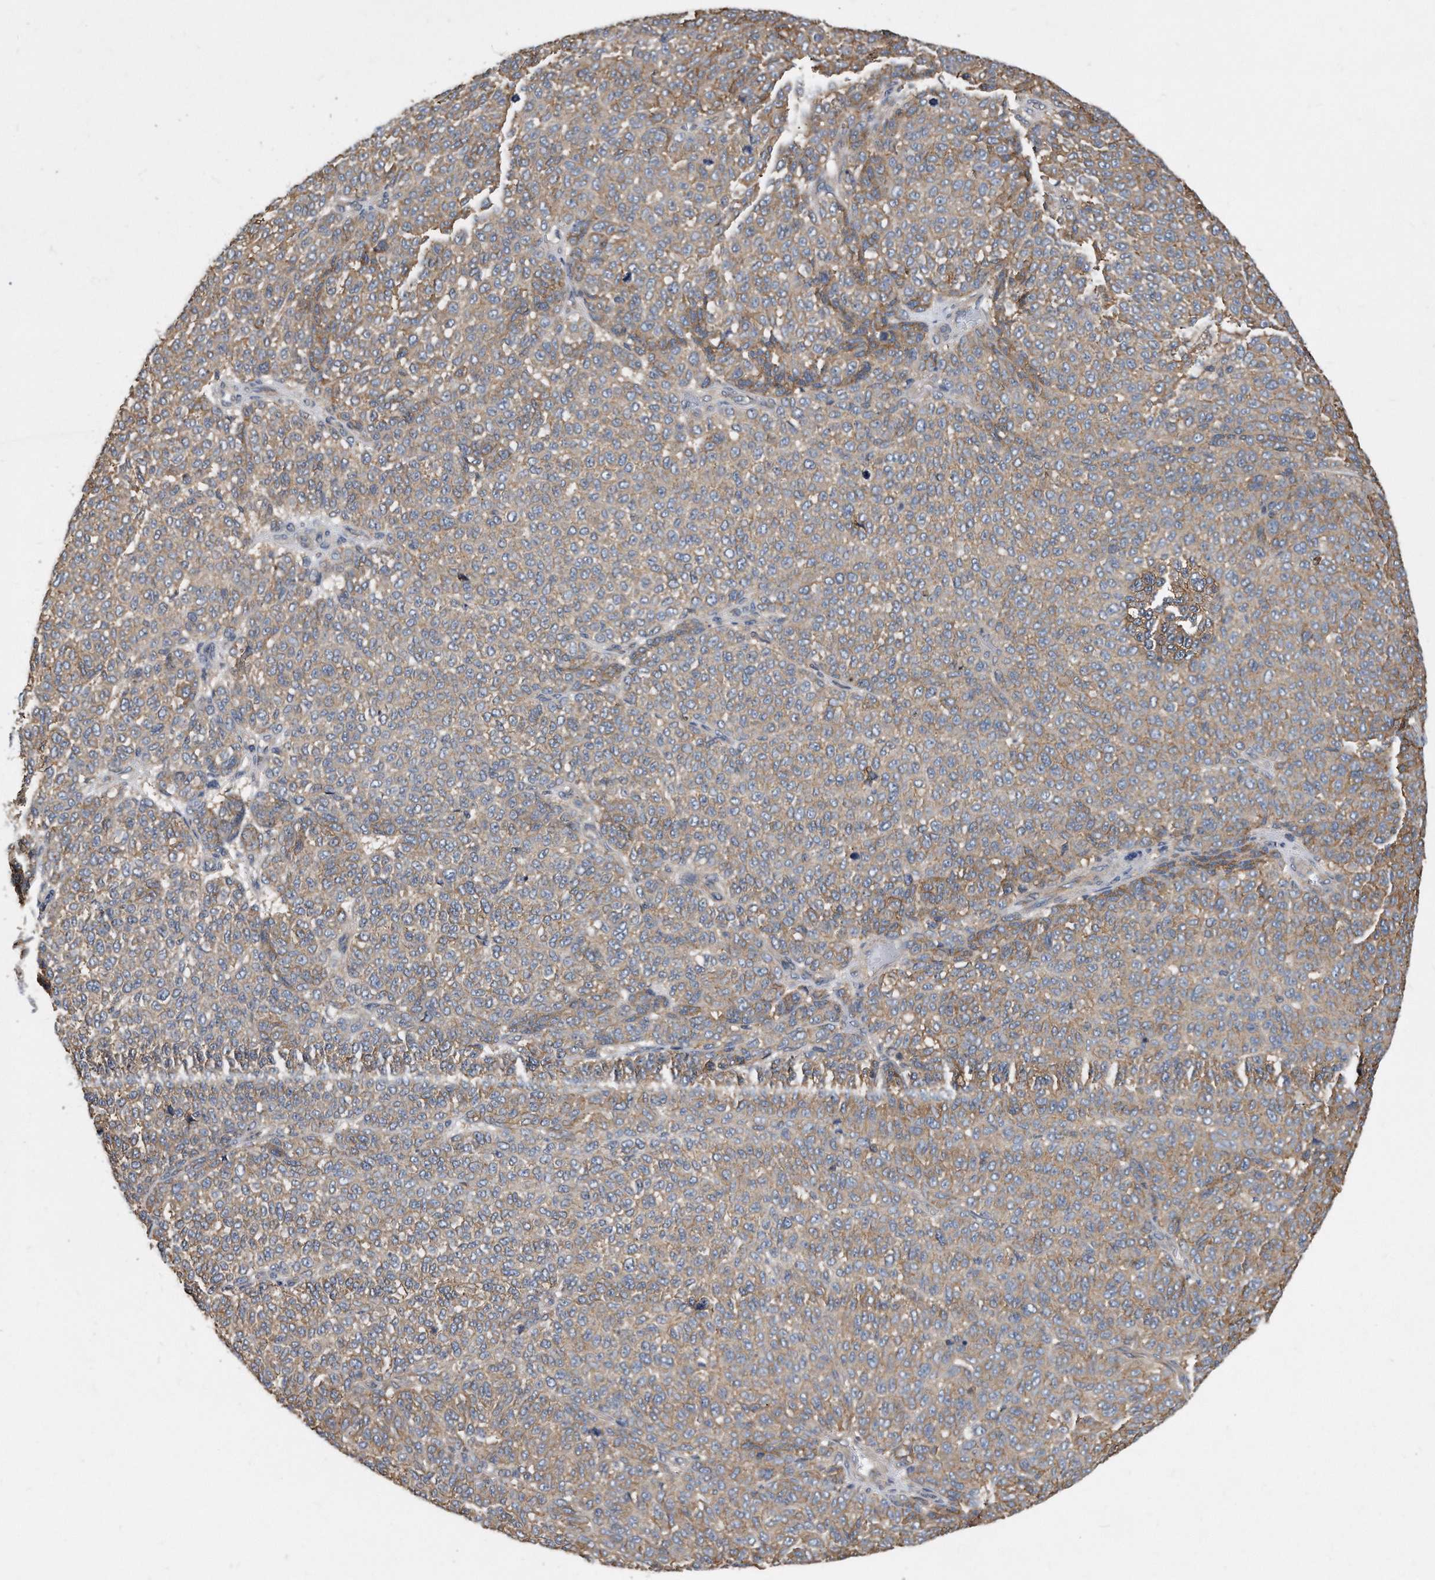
{"staining": {"intensity": "weak", "quantity": "25%-75%", "location": "cytoplasmic/membranous"}, "tissue": "melanoma", "cell_type": "Tumor cells", "image_type": "cancer", "snomed": [{"axis": "morphology", "description": "Malignant melanoma, NOS"}, {"axis": "topography", "description": "Skin"}], "caption": "Immunohistochemistry image of neoplastic tissue: malignant melanoma stained using immunohistochemistry (IHC) displays low levels of weak protein expression localized specifically in the cytoplasmic/membranous of tumor cells, appearing as a cytoplasmic/membranous brown color.", "gene": "ATG5", "patient": {"sex": "male", "age": 59}}